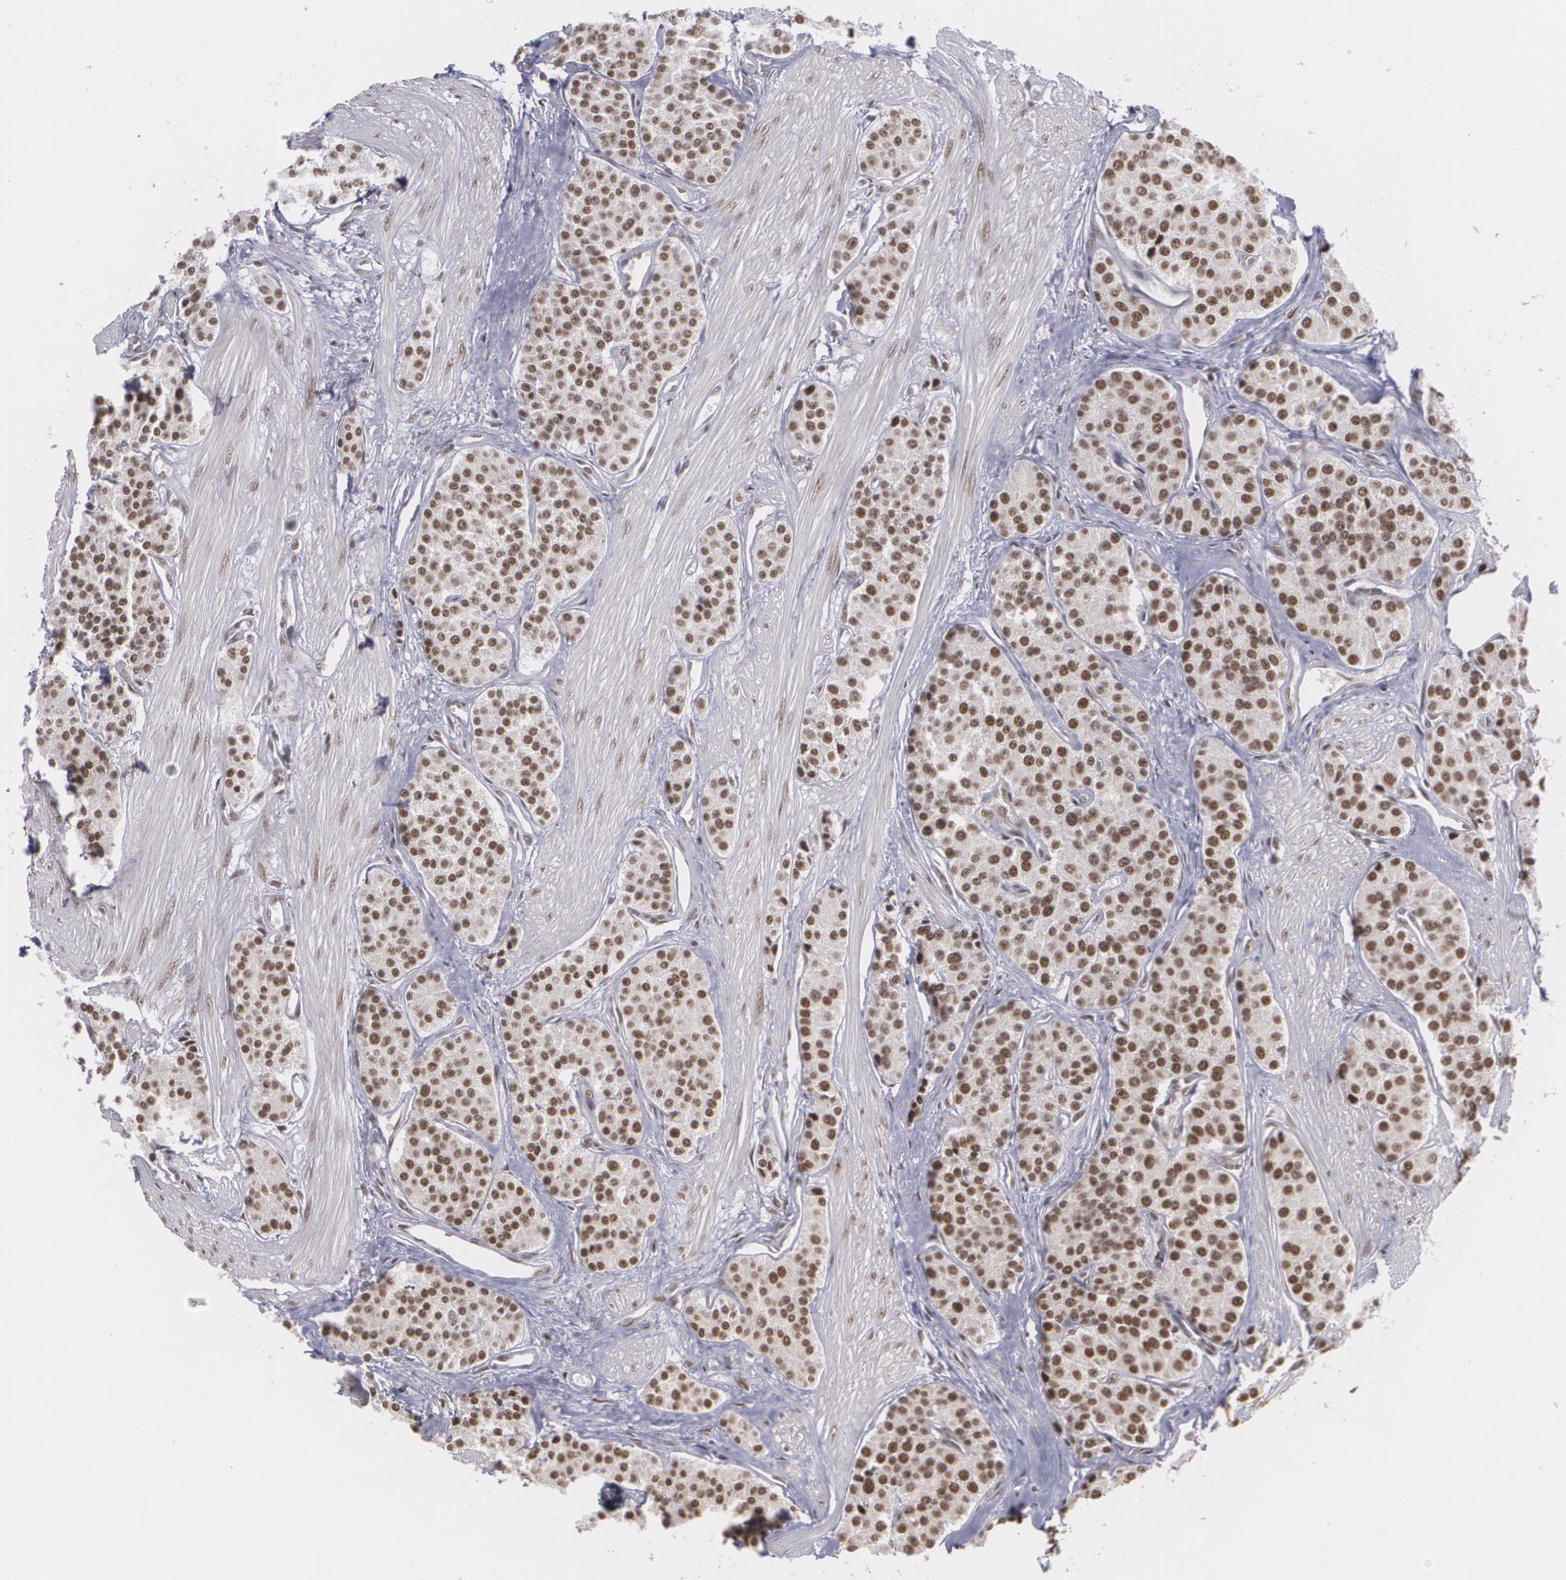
{"staining": {"intensity": "moderate", "quantity": ">75%", "location": "nuclear"}, "tissue": "carcinoid", "cell_type": "Tumor cells", "image_type": "cancer", "snomed": [{"axis": "morphology", "description": "Carcinoid, malignant, NOS"}, {"axis": "topography", "description": "Stomach"}], "caption": "This is an image of immunohistochemistry (IHC) staining of malignant carcinoid, which shows moderate expression in the nuclear of tumor cells.", "gene": "RXRB", "patient": {"sex": "female", "age": 76}}